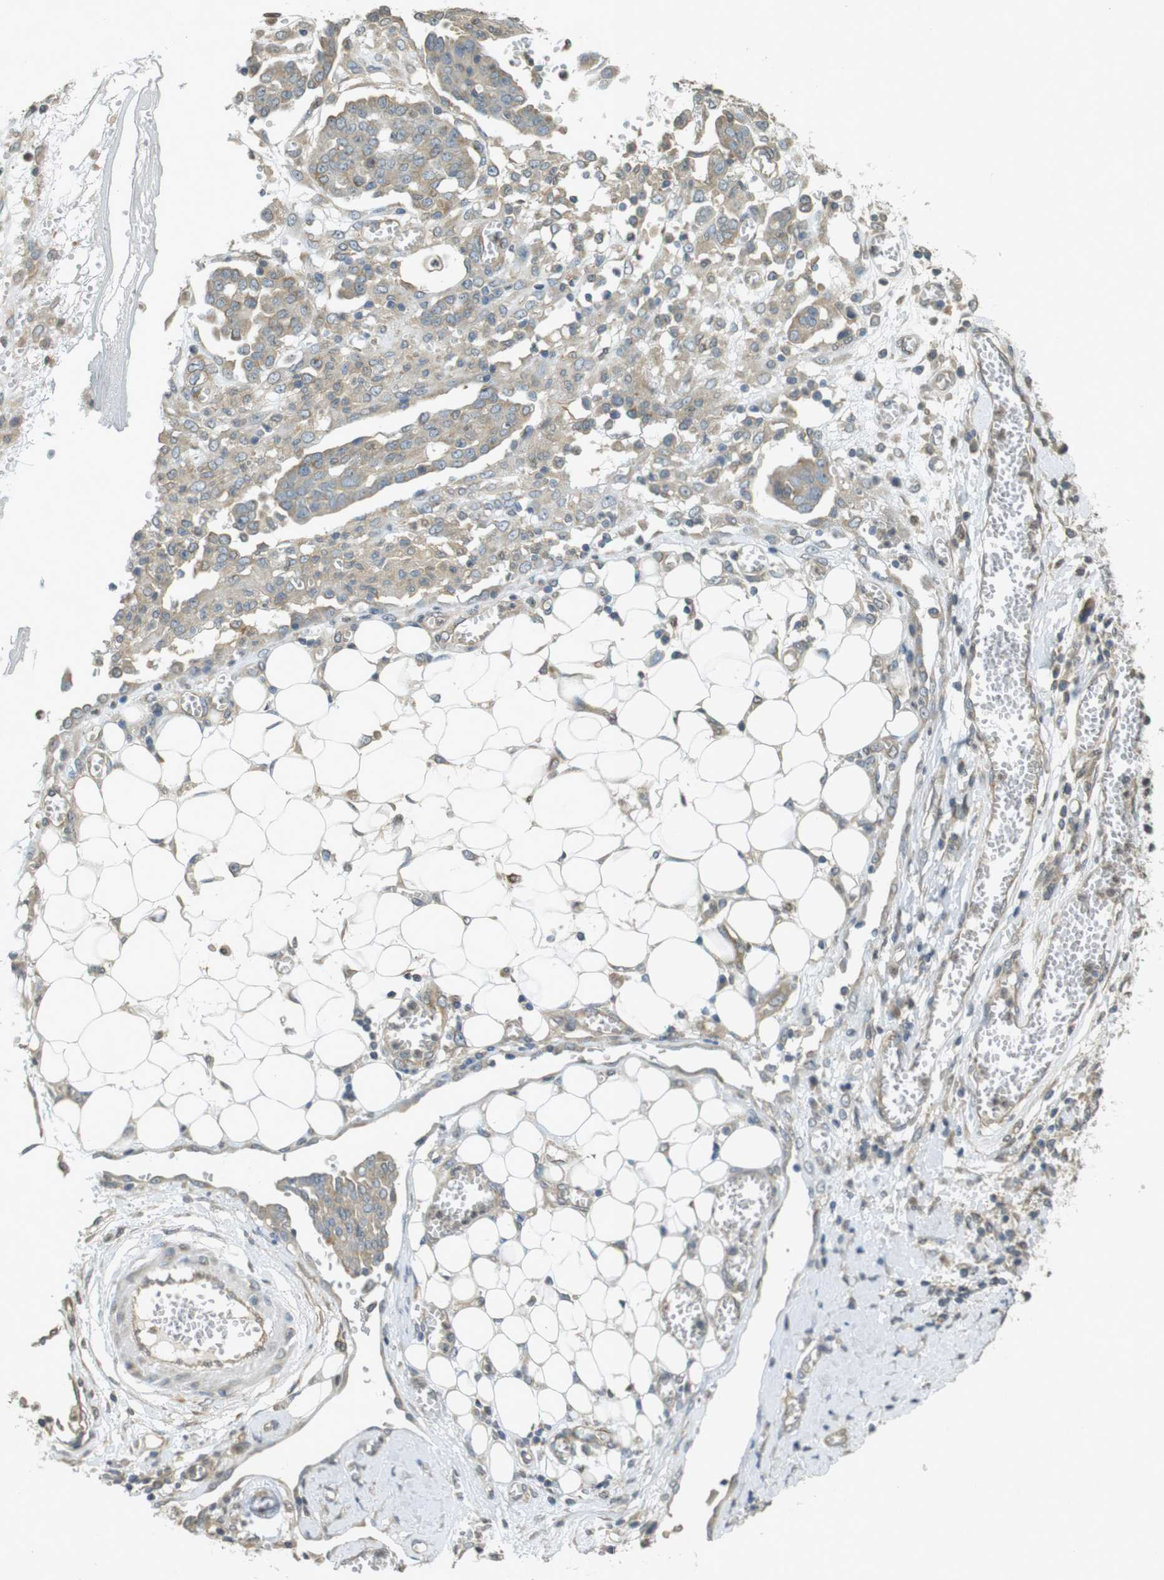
{"staining": {"intensity": "weak", "quantity": ">75%", "location": "cytoplasmic/membranous"}, "tissue": "ovarian cancer", "cell_type": "Tumor cells", "image_type": "cancer", "snomed": [{"axis": "morphology", "description": "Cystadenocarcinoma, serous, NOS"}, {"axis": "topography", "description": "Soft tissue"}, {"axis": "topography", "description": "Ovary"}], "caption": "Weak cytoplasmic/membranous staining for a protein is seen in about >75% of tumor cells of ovarian serous cystadenocarcinoma using IHC.", "gene": "KIF5B", "patient": {"sex": "female", "age": 57}}